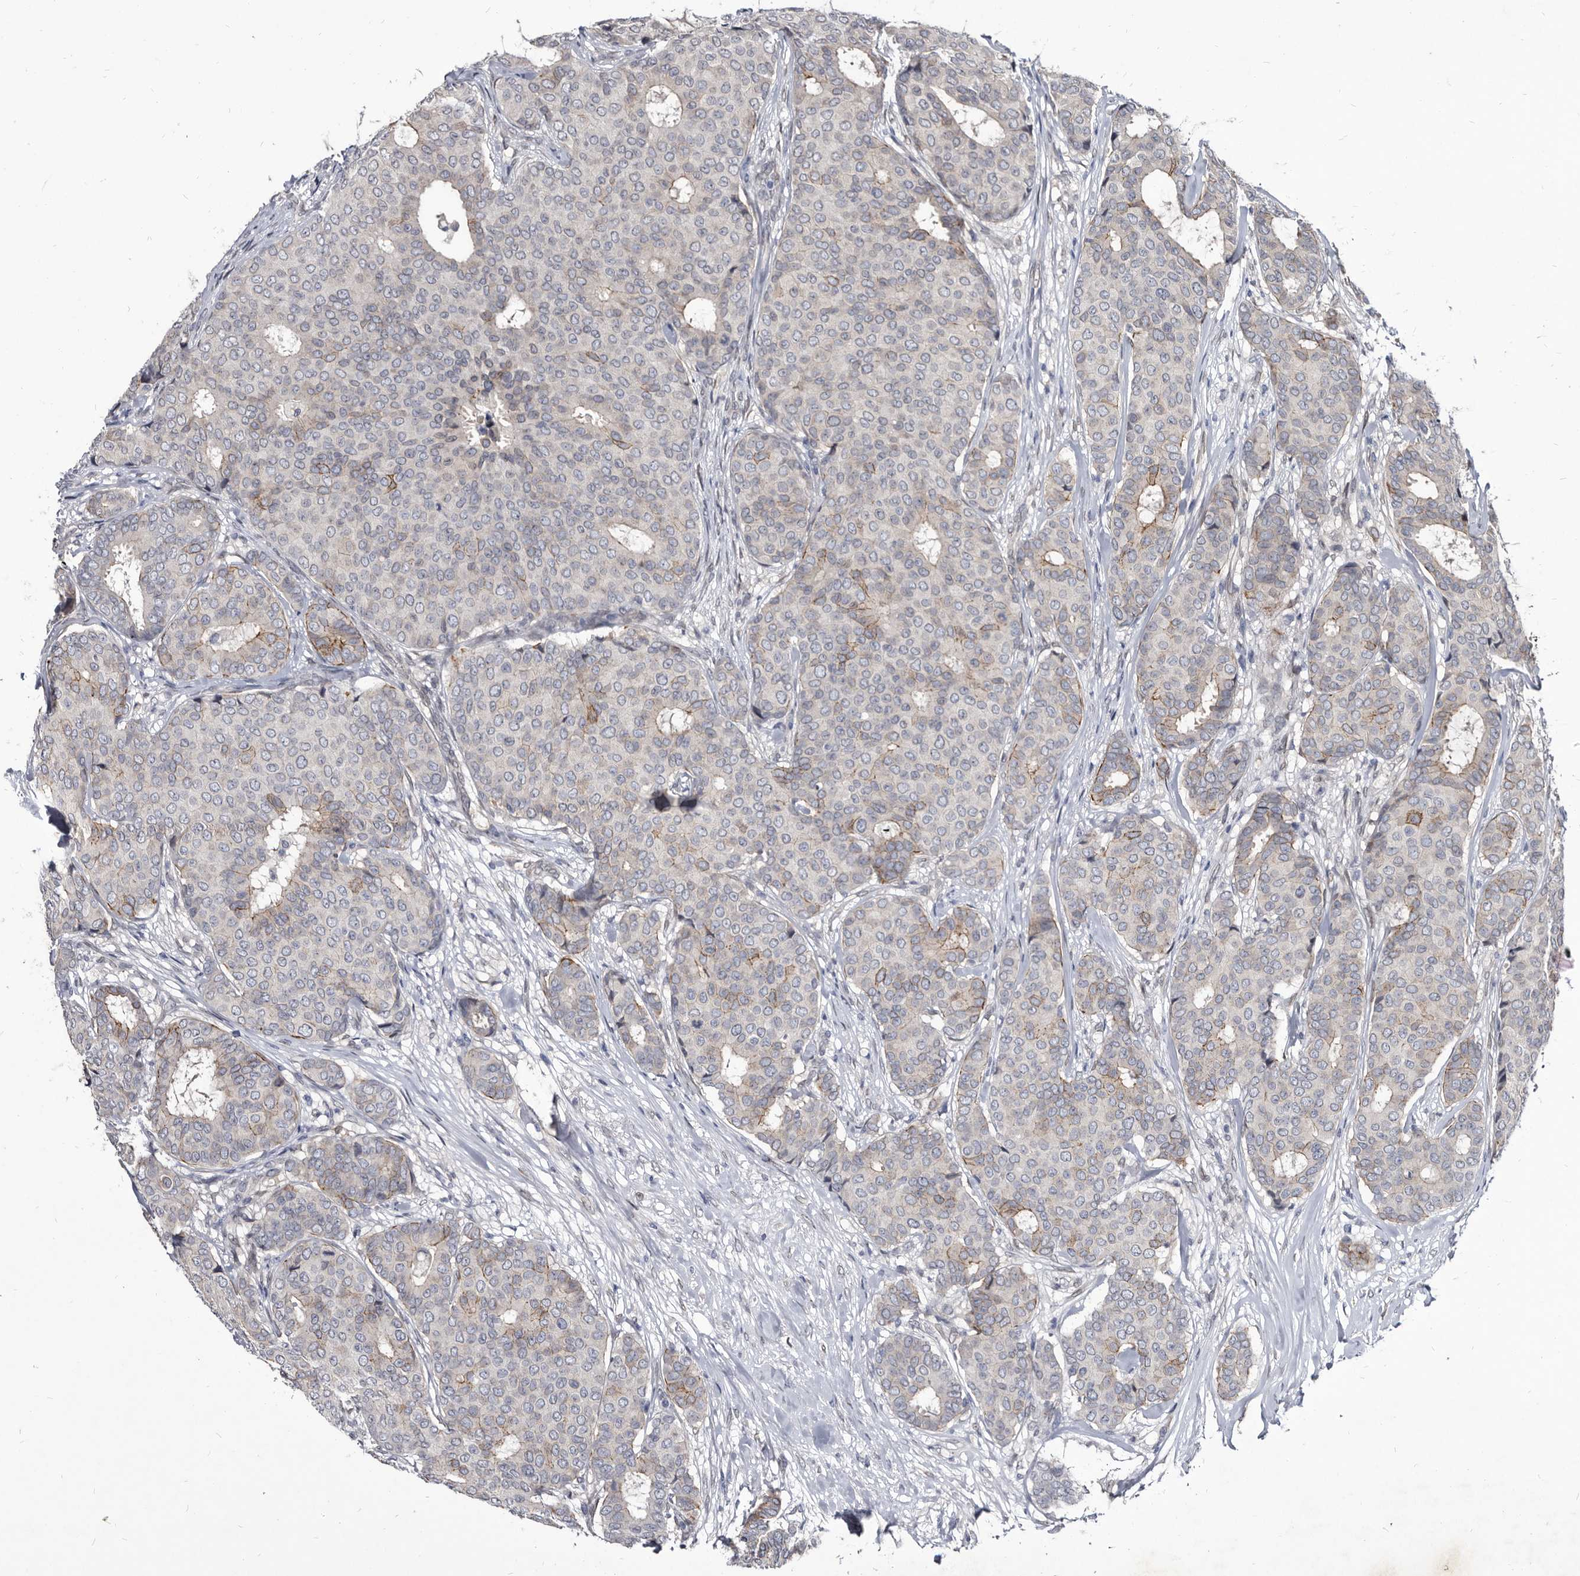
{"staining": {"intensity": "weak", "quantity": "<25%", "location": "cytoplasmic/membranous"}, "tissue": "breast cancer", "cell_type": "Tumor cells", "image_type": "cancer", "snomed": [{"axis": "morphology", "description": "Duct carcinoma"}, {"axis": "topography", "description": "Breast"}], "caption": "This image is of breast cancer (invasive ductal carcinoma) stained with IHC to label a protein in brown with the nuclei are counter-stained blue. There is no expression in tumor cells. (DAB (3,3'-diaminobenzidine) immunohistochemistry, high magnification).", "gene": "PROM1", "patient": {"sex": "female", "age": 75}}